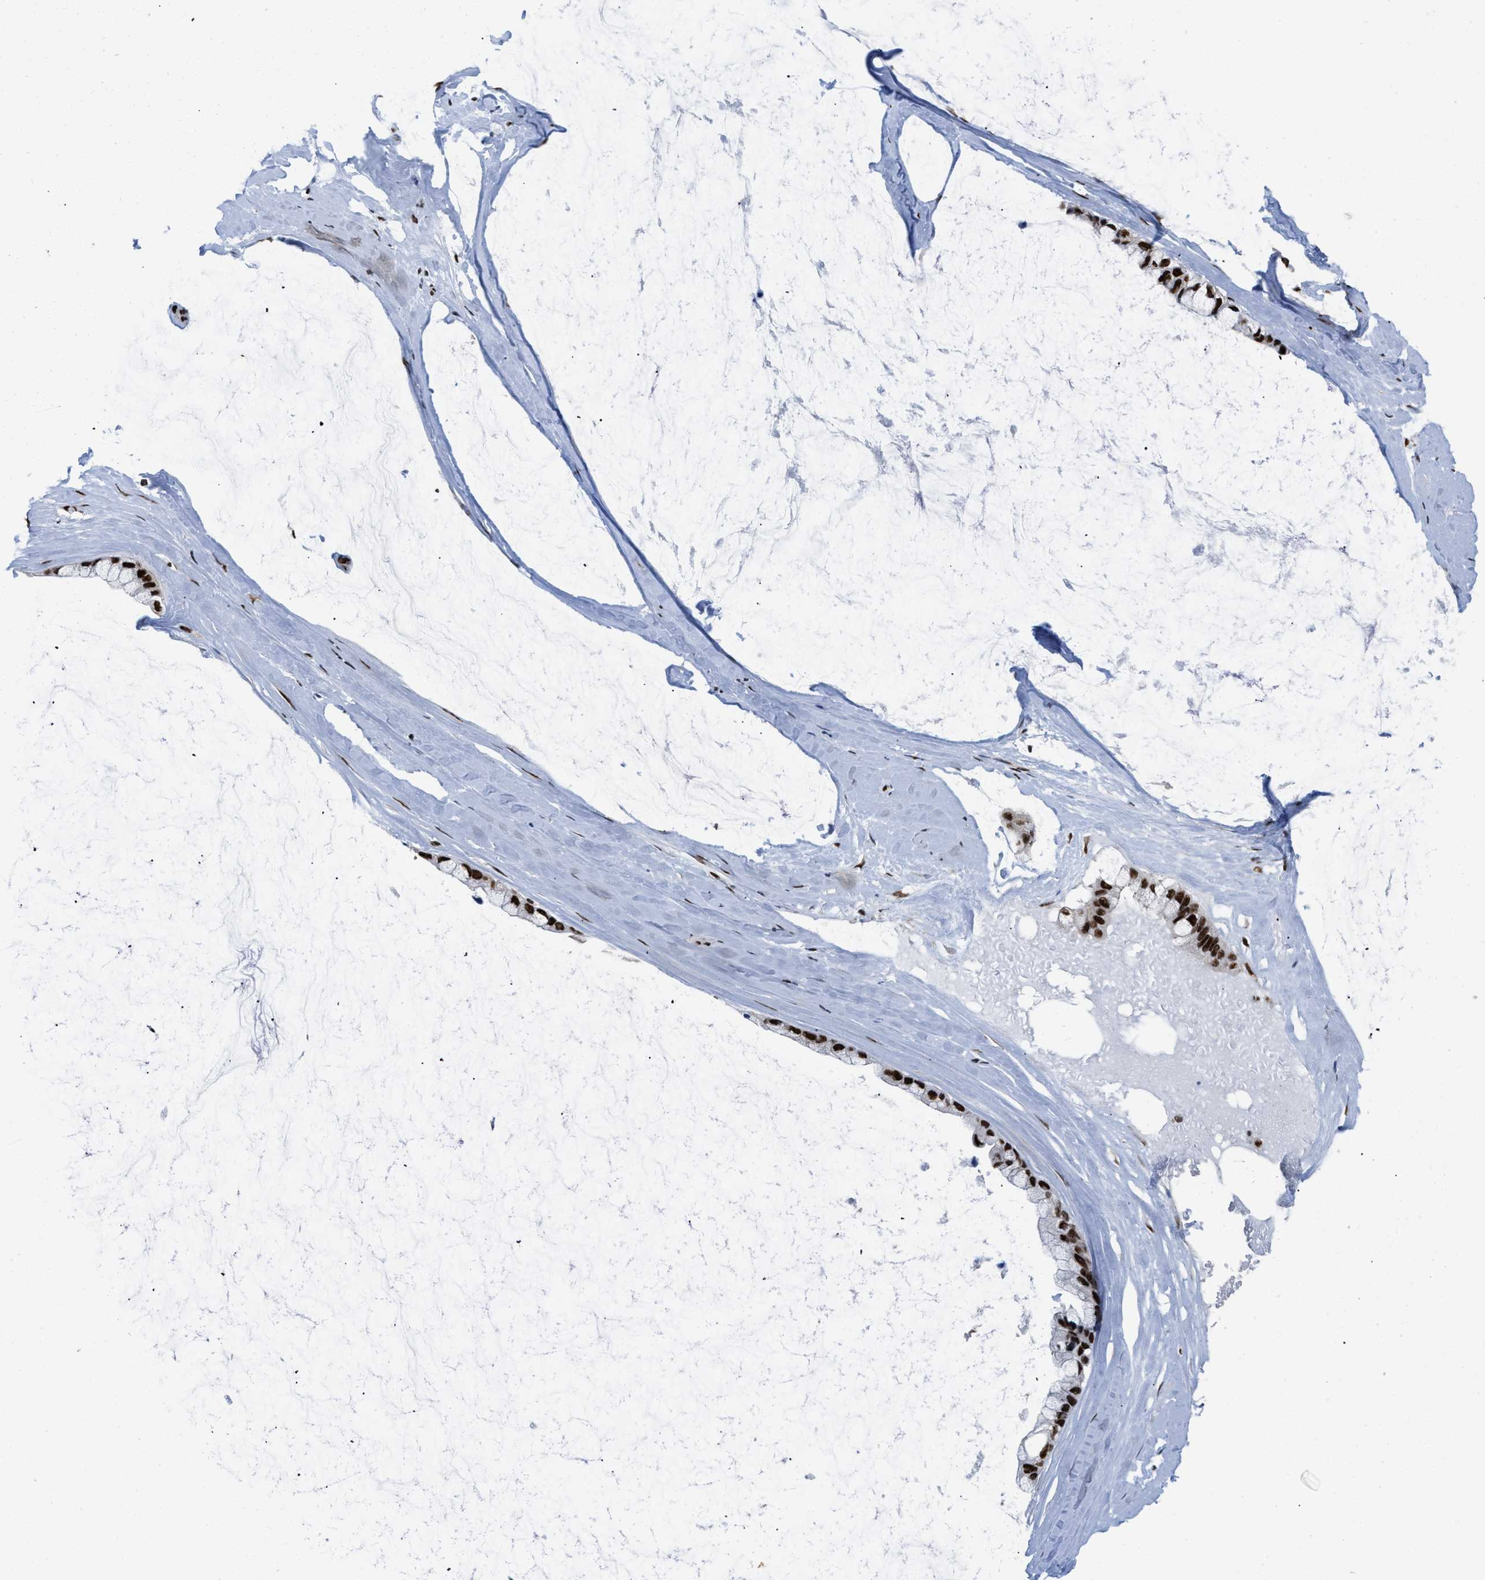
{"staining": {"intensity": "strong", "quantity": ">75%", "location": "nuclear"}, "tissue": "ovarian cancer", "cell_type": "Tumor cells", "image_type": "cancer", "snomed": [{"axis": "morphology", "description": "Cystadenocarcinoma, mucinous, NOS"}, {"axis": "topography", "description": "Ovary"}], "caption": "Human ovarian cancer (mucinous cystadenocarcinoma) stained with a protein marker reveals strong staining in tumor cells.", "gene": "CREB1", "patient": {"sex": "female", "age": 39}}